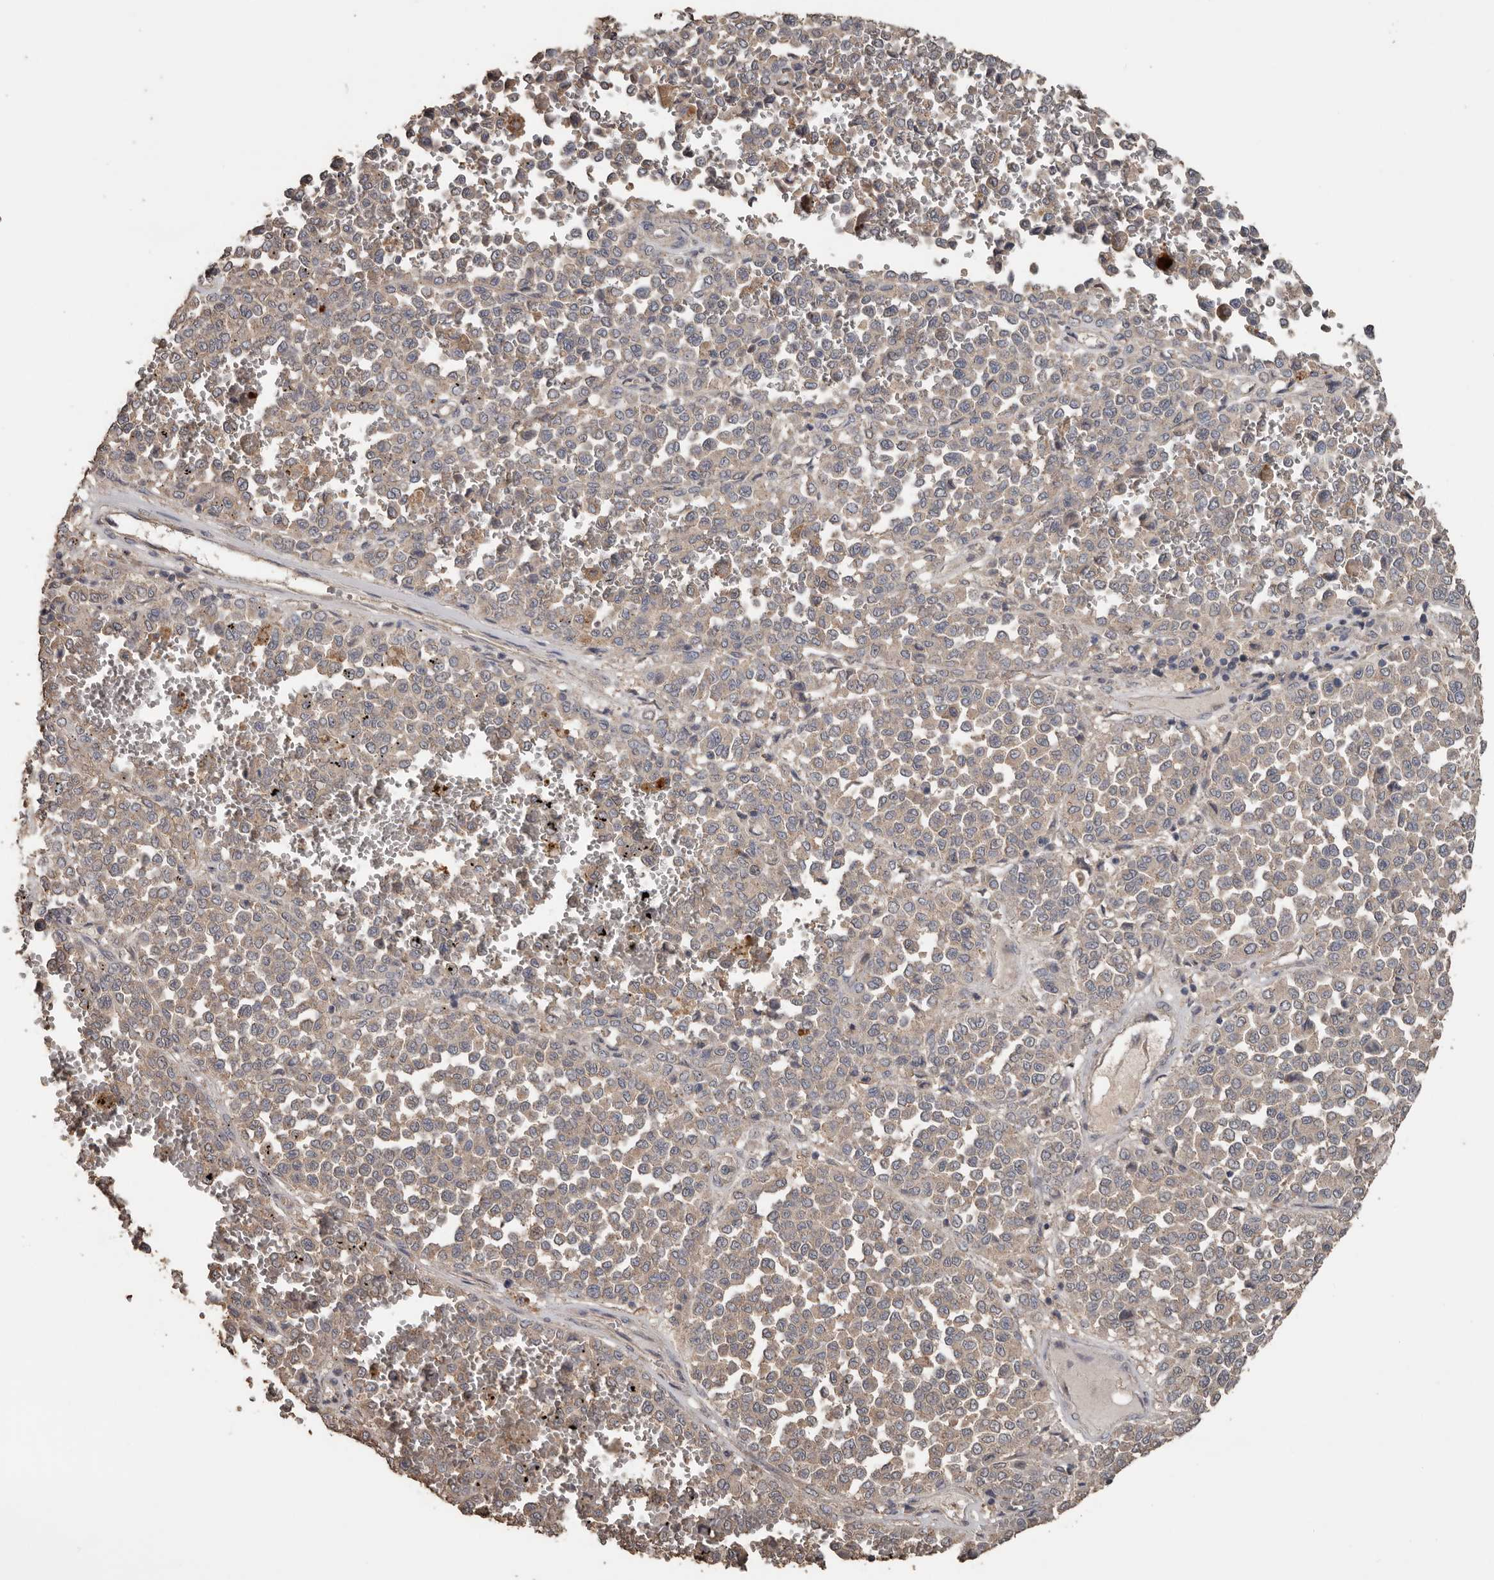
{"staining": {"intensity": "weak", "quantity": "25%-75%", "location": "cytoplasmic/membranous"}, "tissue": "melanoma", "cell_type": "Tumor cells", "image_type": "cancer", "snomed": [{"axis": "morphology", "description": "Malignant melanoma, Metastatic site"}, {"axis": "topography", "description": "Pancreas"}], "caption": "Protein expression analysis of human melanoma reveals weak cytoplasmic/membranous expression in approximately 25%-75% of tumor cells. The staining is performed using DAB brown chromogen to label protein expression. The nuclei are counter-stained blue using hematoxylin.", "gene": "HYAL4", "patient": {"sex": "female", "age": 30}}